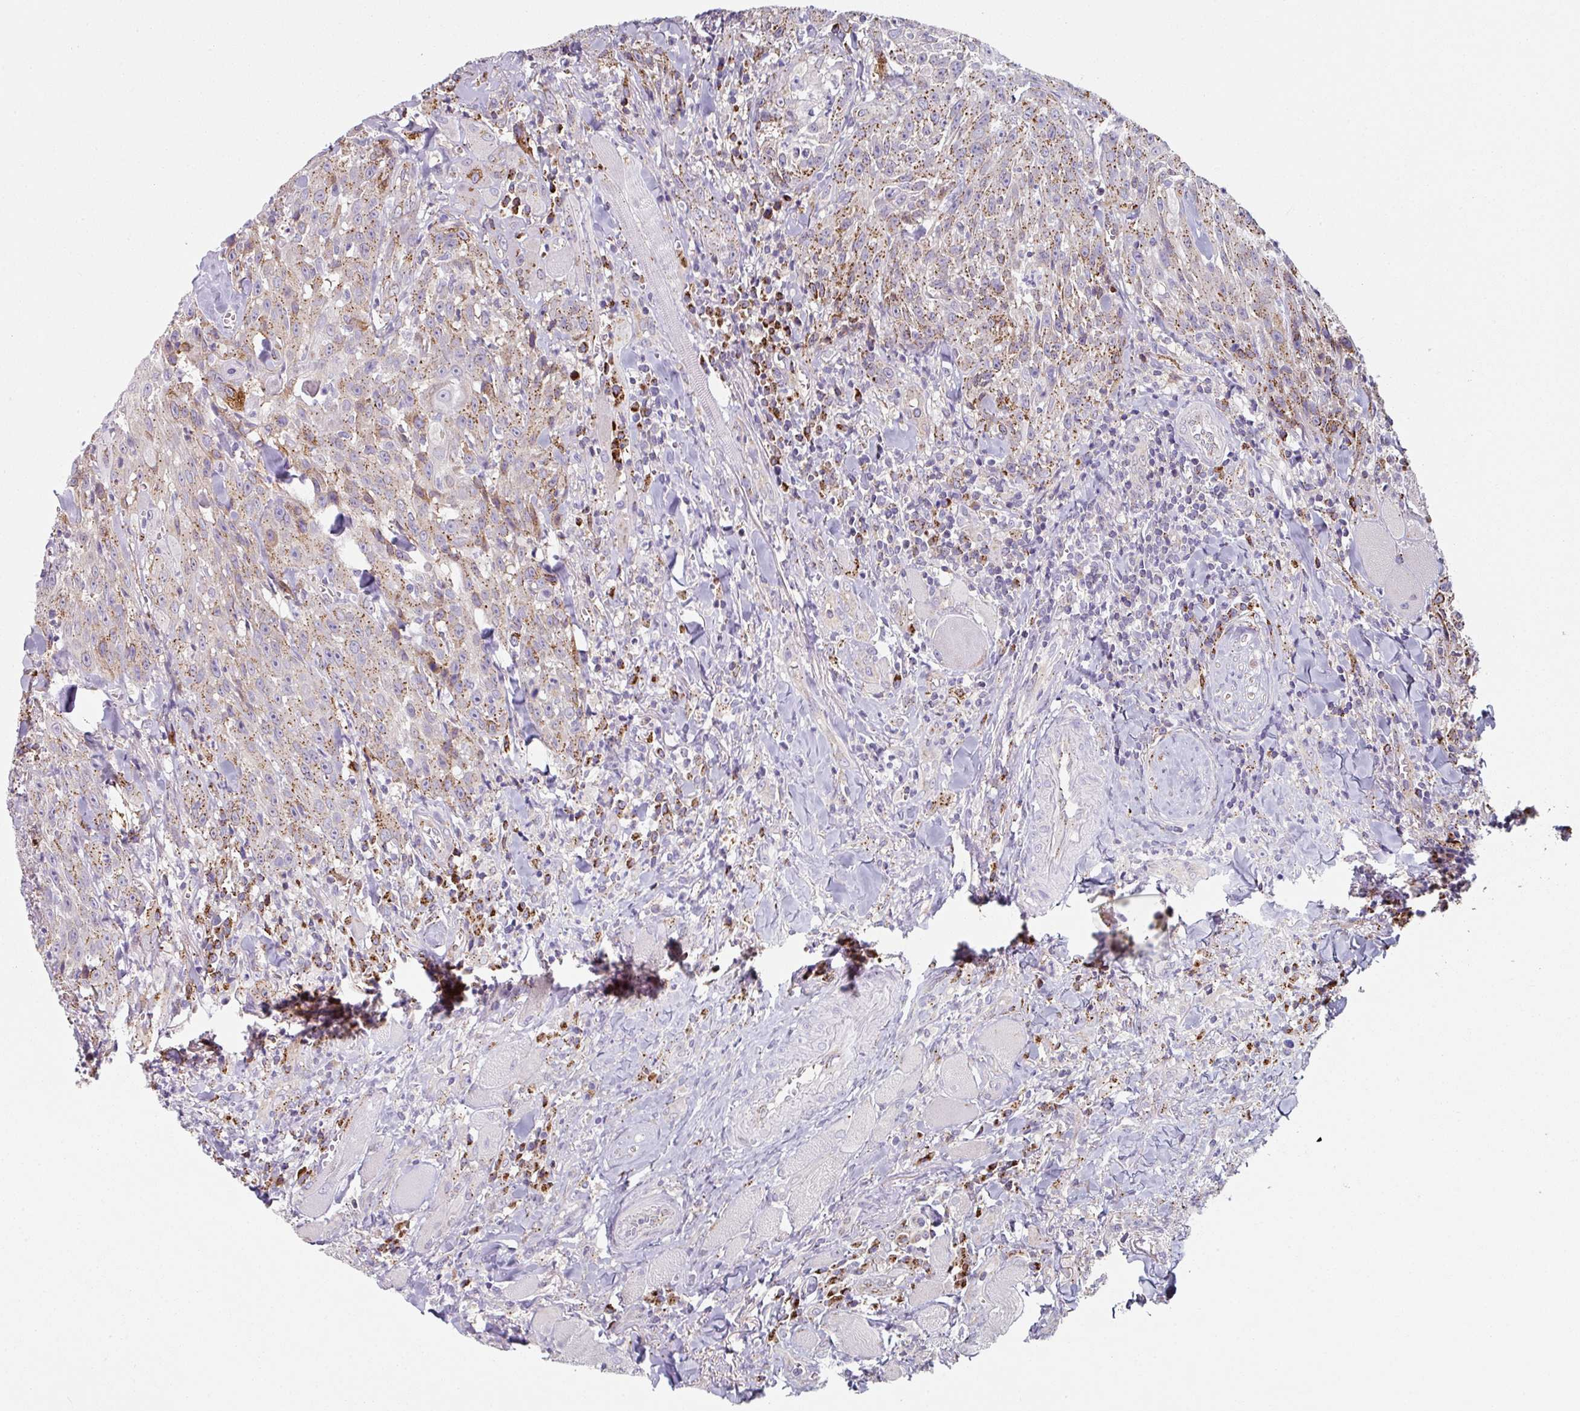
{"staining": {"intensity": "moderate", "quantity": "25%-75%", "location": "cytoplasmic/membranous"}, "tissue": "head and neck cancer", "cell_type": "Tumor cells", "image_type": "cancer", "snomed": [{"axis": "morphology", "description": "Normal tissue, NOS"}, {"axis": "morphology", "description": "Squamous cell carcinoma, NOS"}, {"axis": "topography", "description": "Oral tissue"}, {"axis": "topography", "description": "Head-Neck"}], "caption": "Protein staining reveals moderate cytoplasmic/membranous positivity in approximately 25%-75% of tumor cells in squamous cell carcinoma (head and neck). The staining is performed using DAB brown chromogen to label protein expression. The nuclei are counter-stained blue using hematoxylin.", "gene": "CCDC85B", "patient": {"sex": "female", "age": 70}}